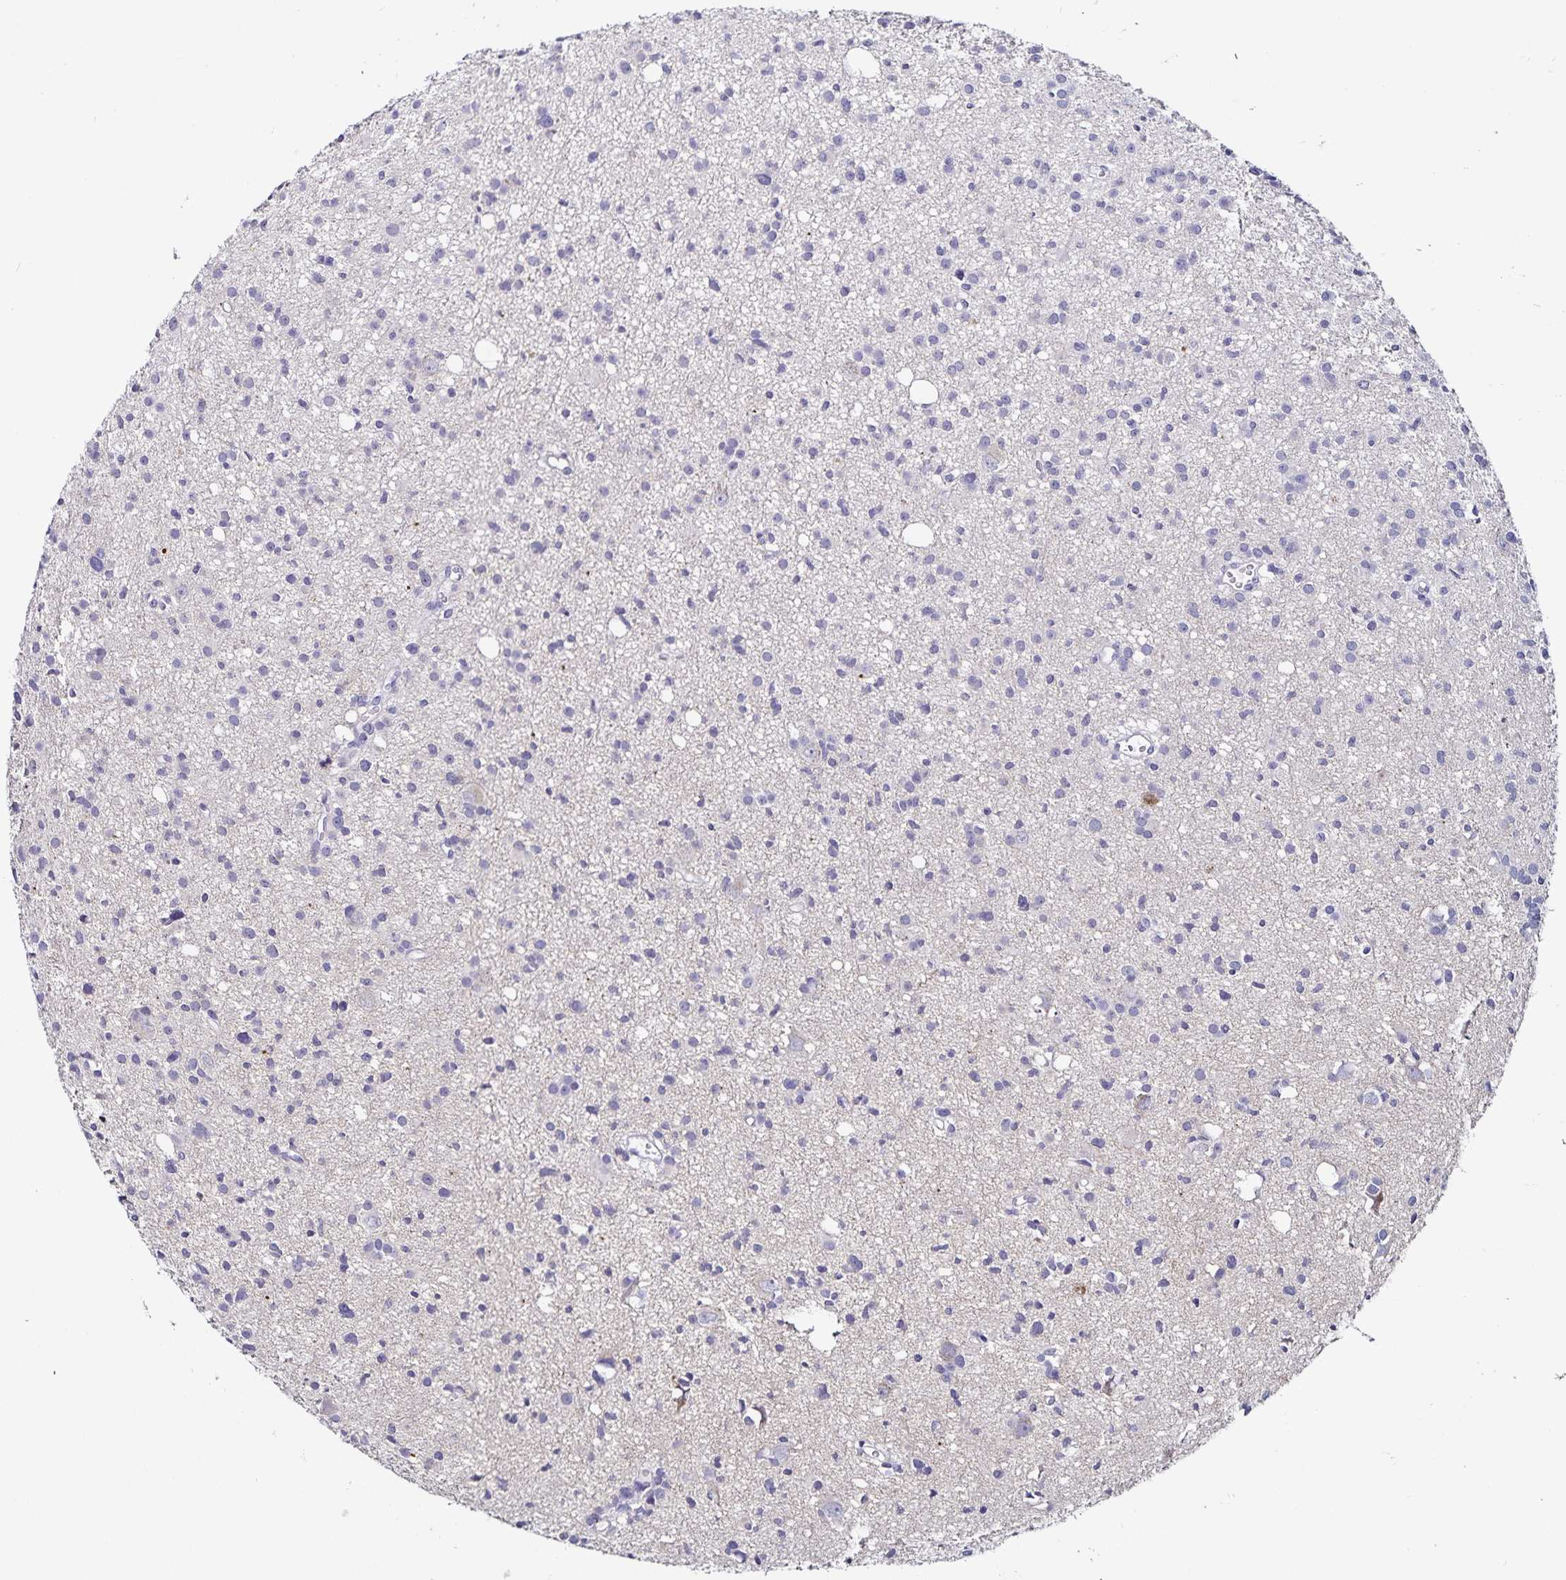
{"staining": {"intensity": "negative", "quantity": "none", "location": "none"}, "tissue": "glioma", "cell_type": "Tumor cells", "image_type": "cancer", "snomed": [{"axis": "morphology", "description": "Glioma, malignant, High grade"}, {"axis": "topography", "description": "Brain"}], "caption": "The immunohistochemistry (IHC) histopathology image has no significant positivity in tumor cells of glioma tissue.", "gene": "TSPAN7", "patient": {"sex": "male", "age": 23}}